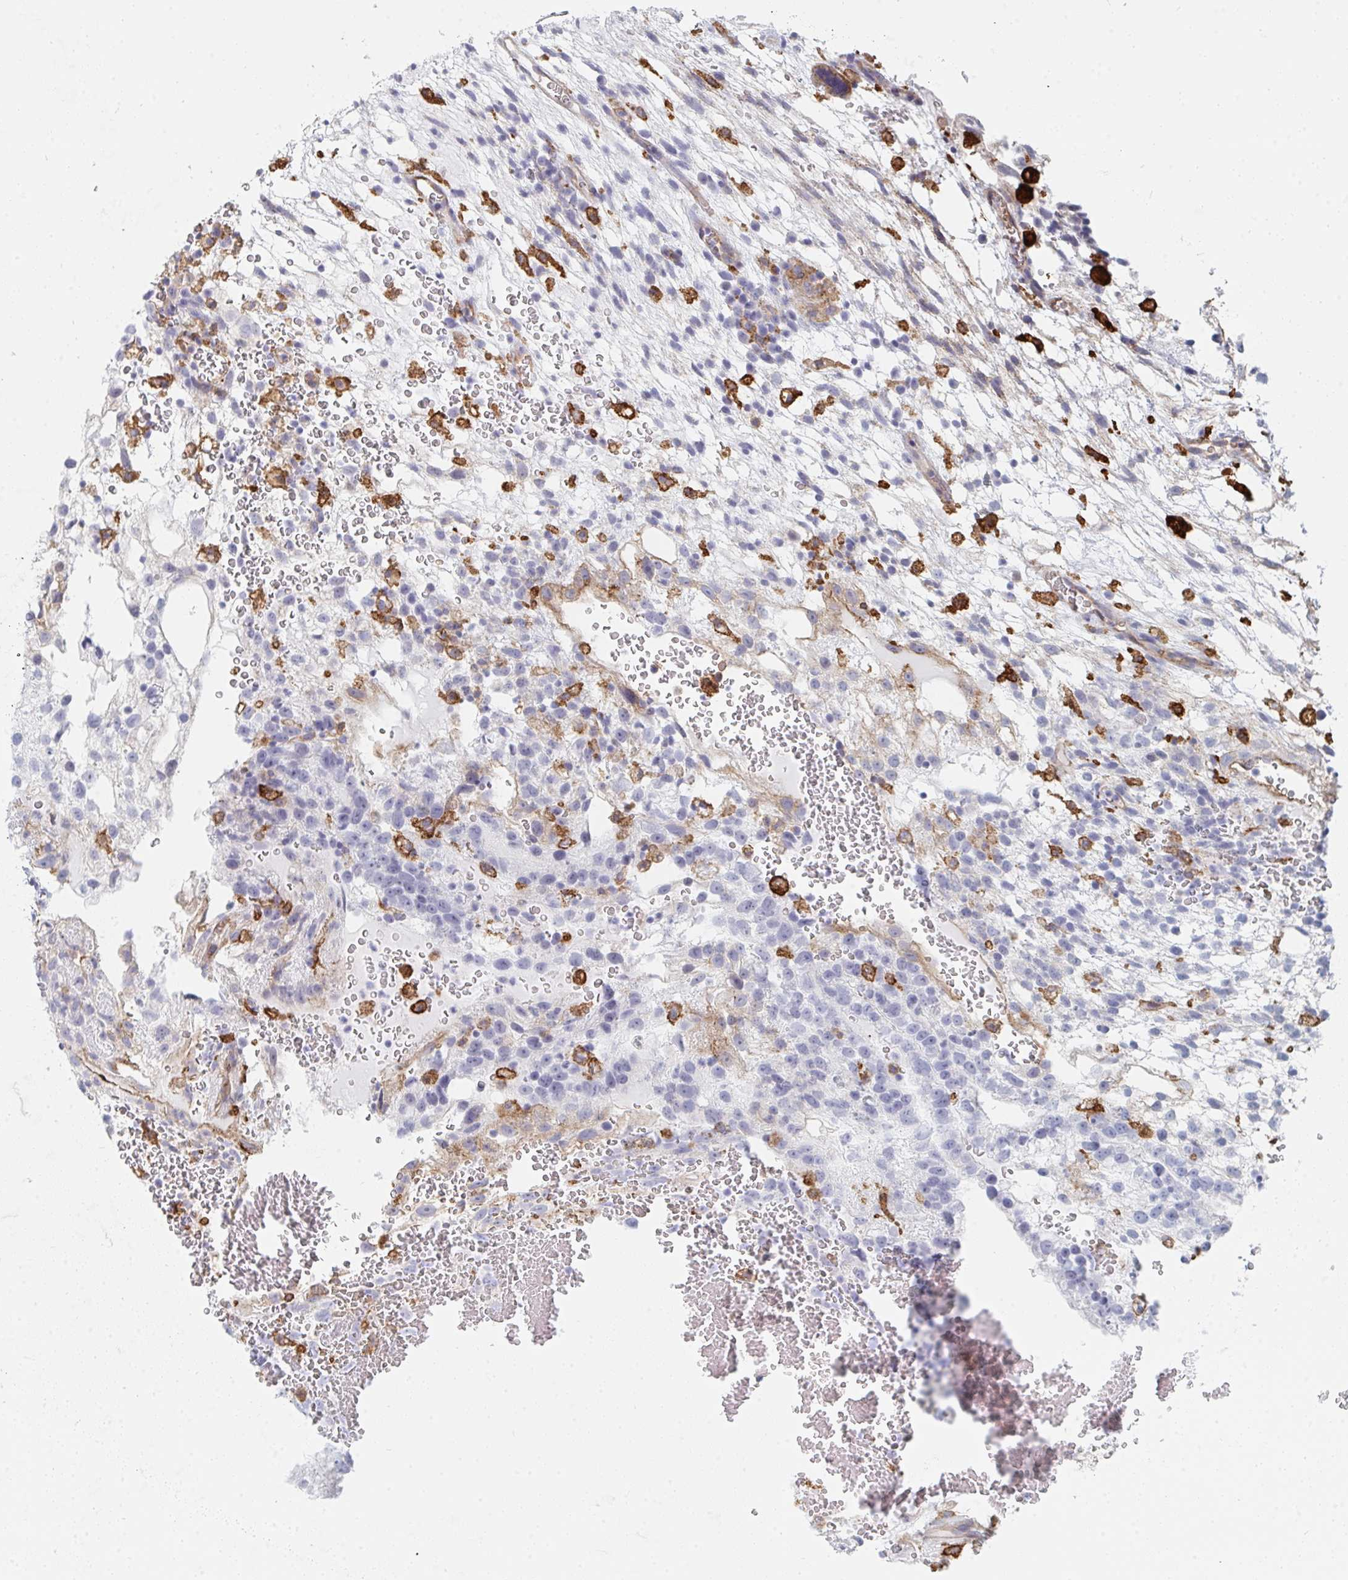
{"staining": {"intensity": "negative", "quantity": "none", "location": "none"}, "tissue": "testis cancer", "cell_type": "Tumor cells", "image_type": "cancer", "snomed": [{"axis": "morphology", "description": "Normal tissue, NOS"}, {"axis": "morphology", "description": "Carcinoma, Embryonal, NOS"}, {"axis": "topography", "description": "Testis"}], "caption": "Immunohistochemical staining of testis cancer displays no significant positivity in tumor cells.", "gene": "DAB2", "patient": {"sex": "male", "age": 32}}